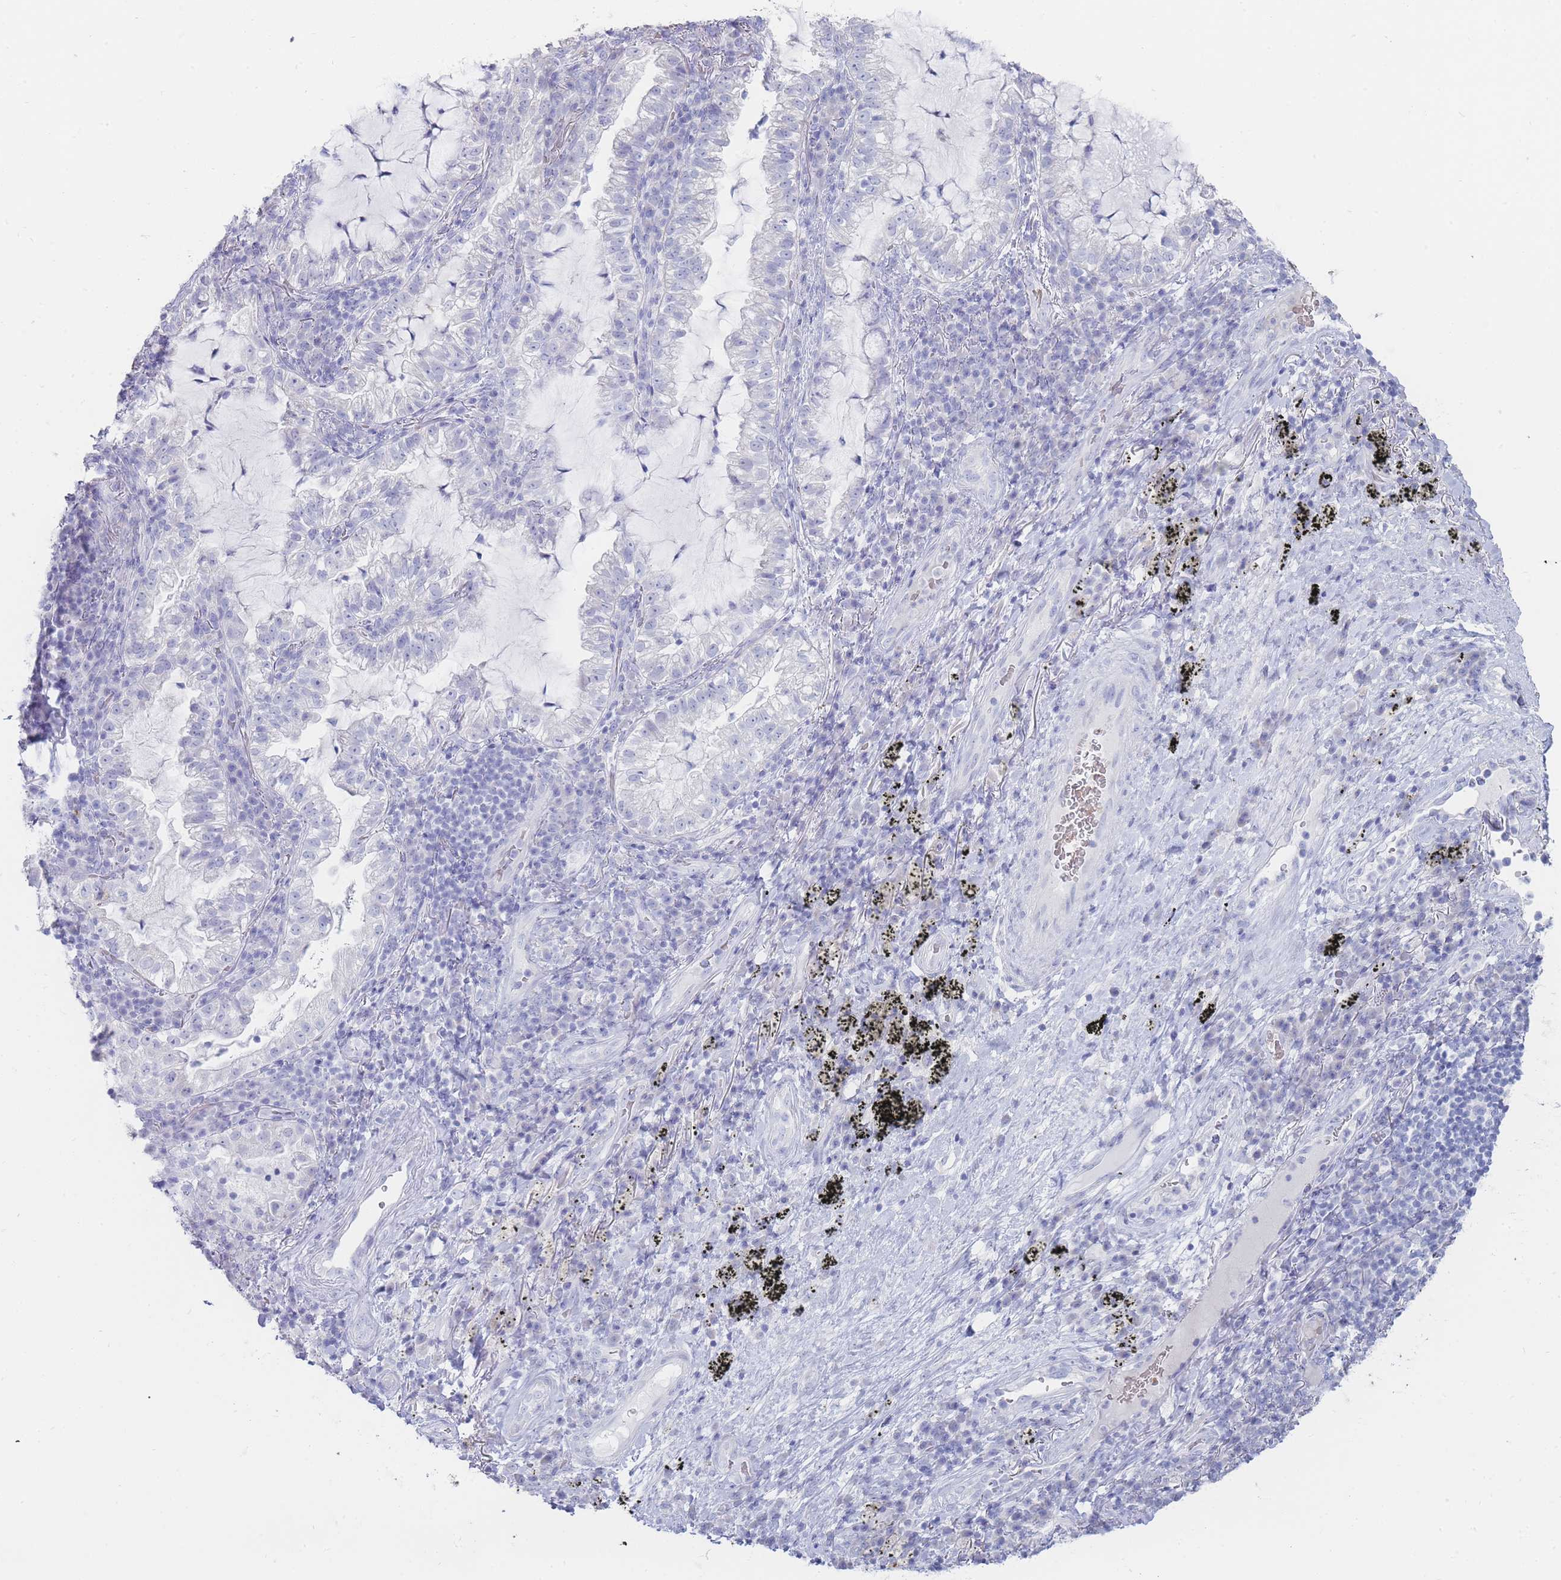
{"staining": {"intensity": "negative", "quantity": "none", "location": "none"}, "tissue": "lung cancer", "cell_type": "Tumor cells", "image_type": "cancer", "snomed": [{"axis": "morphology", "description": "Adenocarcinoma, NOS"}, {"axis": "topography", "description": "Lung"}], "caption": "Image shows no protein positivity in tumor cells of lung cancer (adenocarcinoma) tissue.", "gene": "HBG2", "patient": {"sex": "female", "age": 73}}